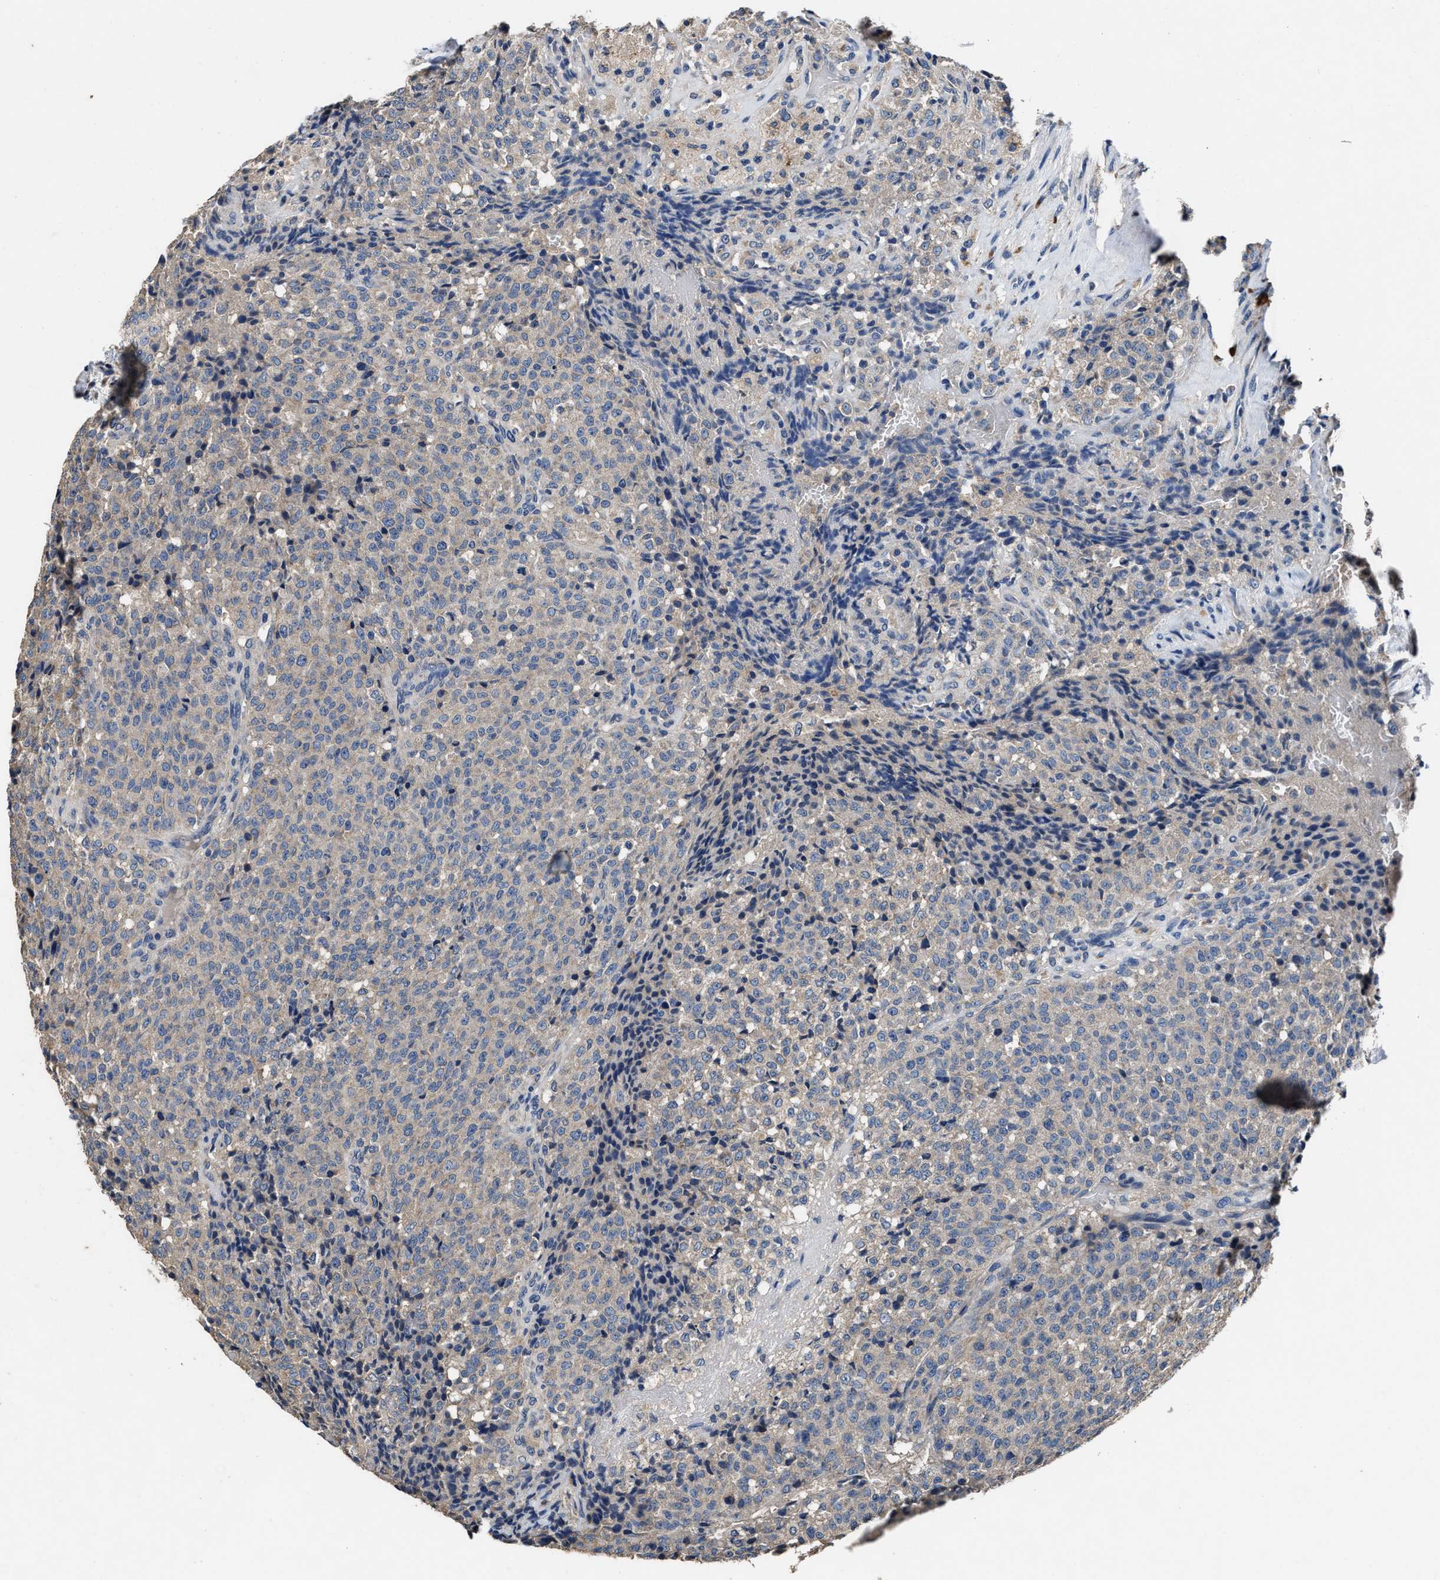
{"staining": {"intensity": "negative", "quantity": "none", "location": "none"}, "tissue": "testis cancer", "cell_type": "Tumor cells", "image_type": "cancer", "snomed": [{"axis": "morphology", "description": "Seminoma, NOS"}, {"axis": "topography", "description": "Testis"}], "caption": "Immunohistochemical staining of human testis seminoma exhibits no significant expression in tumor cells.", "gene": "UBR4", "patient": {"sex": "male", "age": 59}}